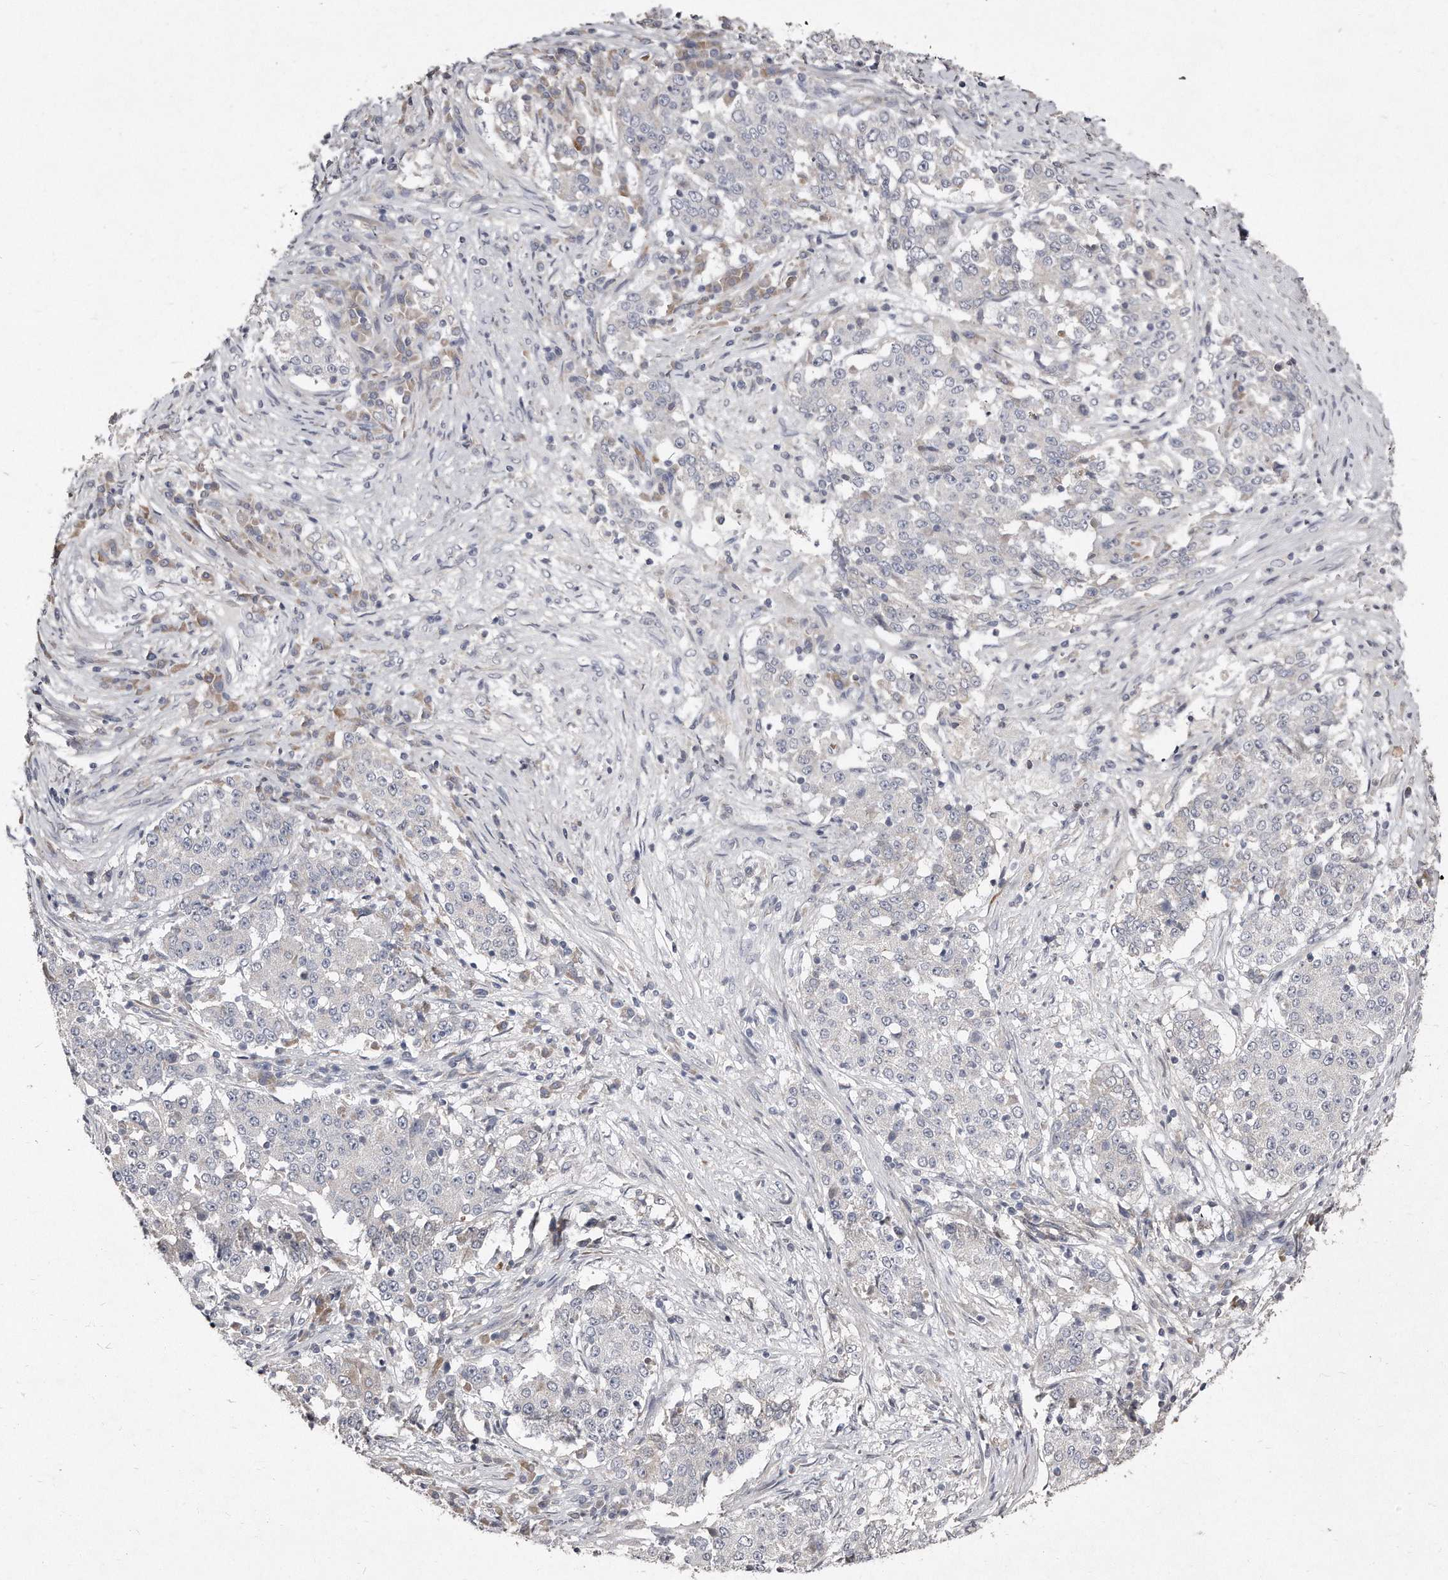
{"staining": {"intensity": "negative", "quantity": "none", "location": "none"}, "tissue": "stomach cancer", "cell_type": "Tumor cells", "image_type": "cancer", "snomed": [{"axis": "morphology", "description": "Adenocarcinoma, NOS"}, {"axis": "topography", "description": "Stomach"}], "caption": "There is no significant staining in tumor cells of adenocarcinoma (stomach).", "gene": "TECR", "patient": {"sex": "male", "age": 59}}